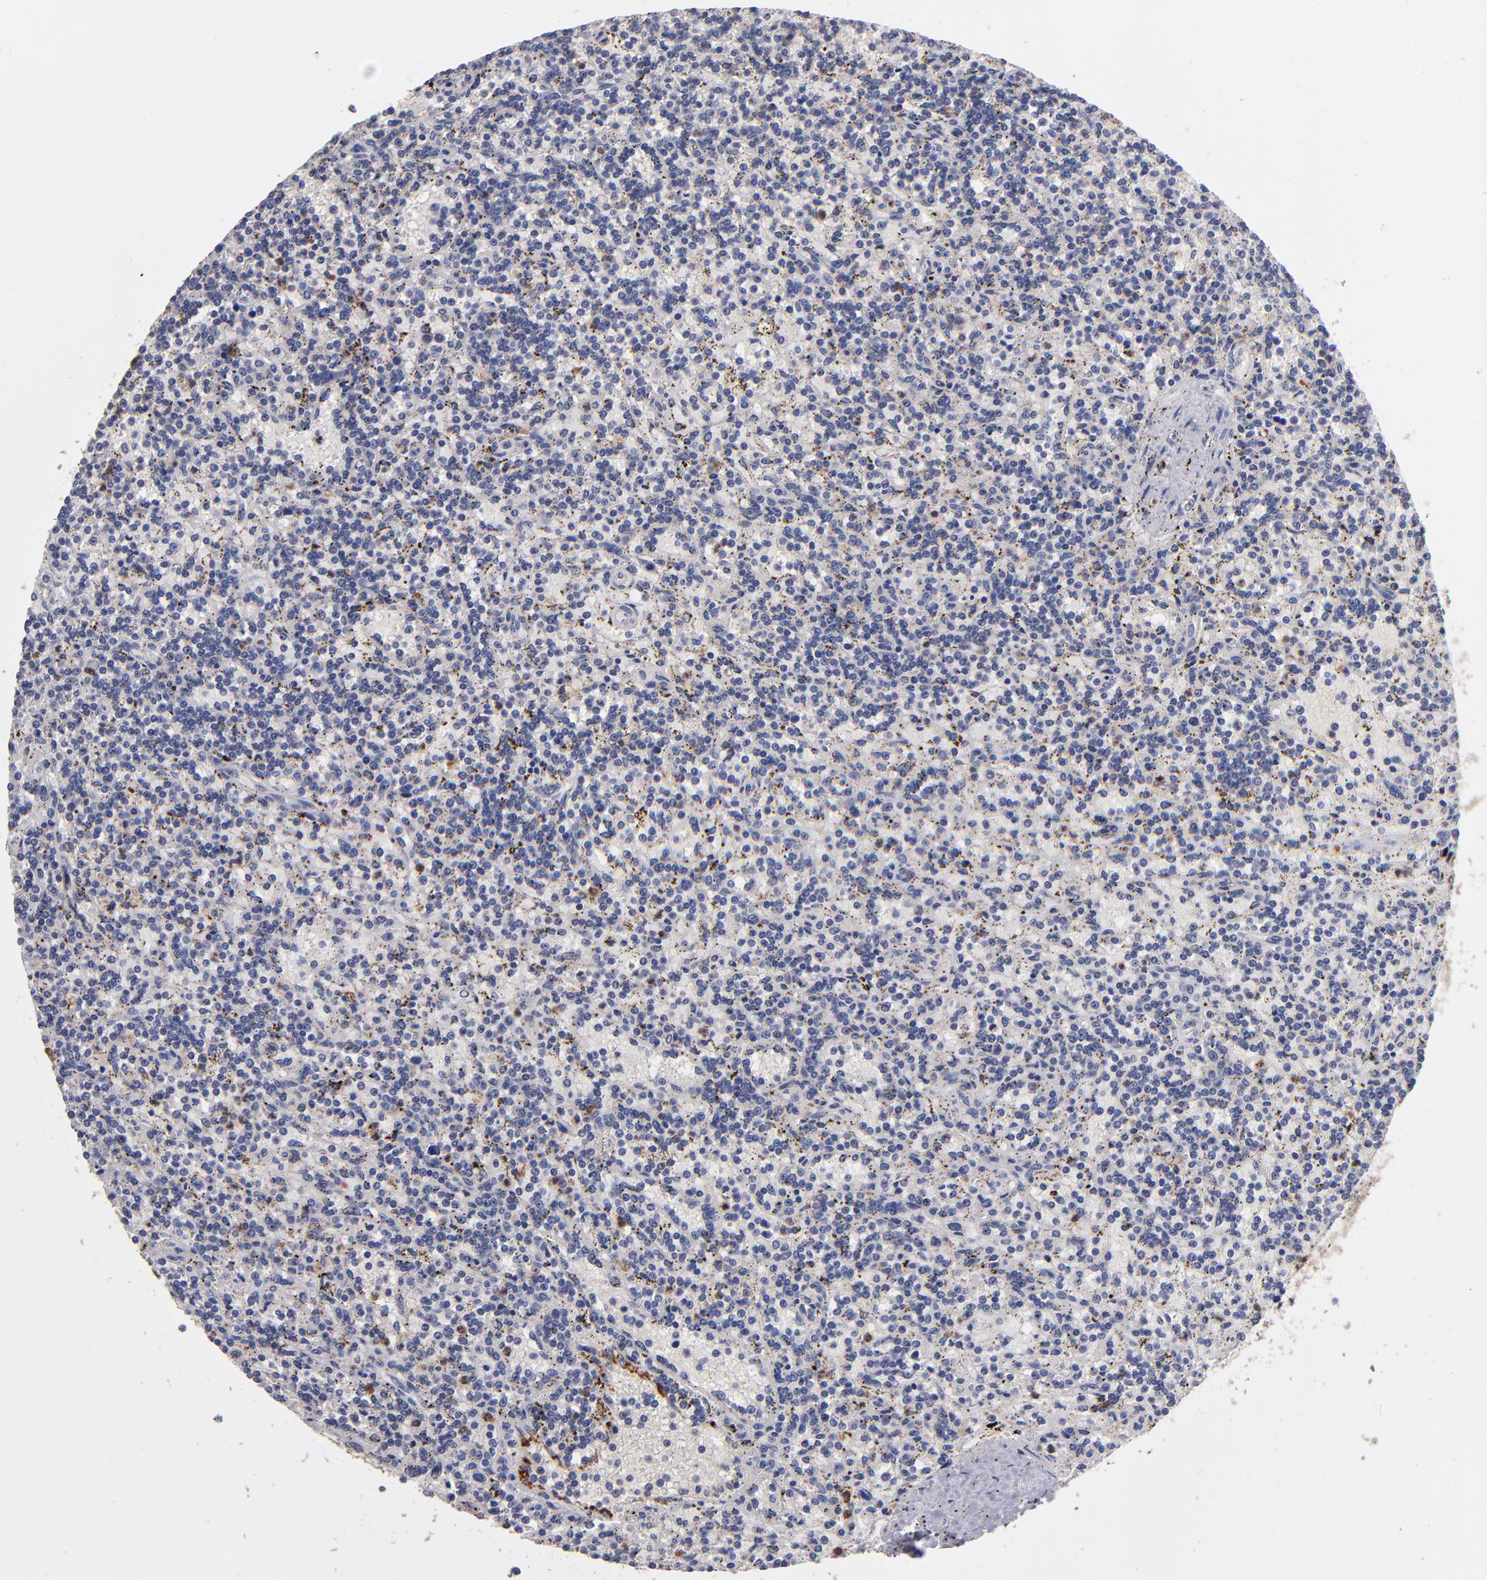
{"staining": {"intensity": "negative", "quantity": "none", "location": "none"}, "tissue": "lymphoma", "cell_type": "Tumor cells", "image_type": "cancer", "snomed": [{"axis": "morphology", "description": "Malignant lymphoma, non-Hodgkin's type, Low grade"}, {"axis": "topography", "description": "Spleen"}], "caption": "Tumor cells show no significant staining in low-grade malignant lymphoma, non-Hodgkin's type.", "gene": "TTLL12", "patient": {"sex": "male", "age": 73}}